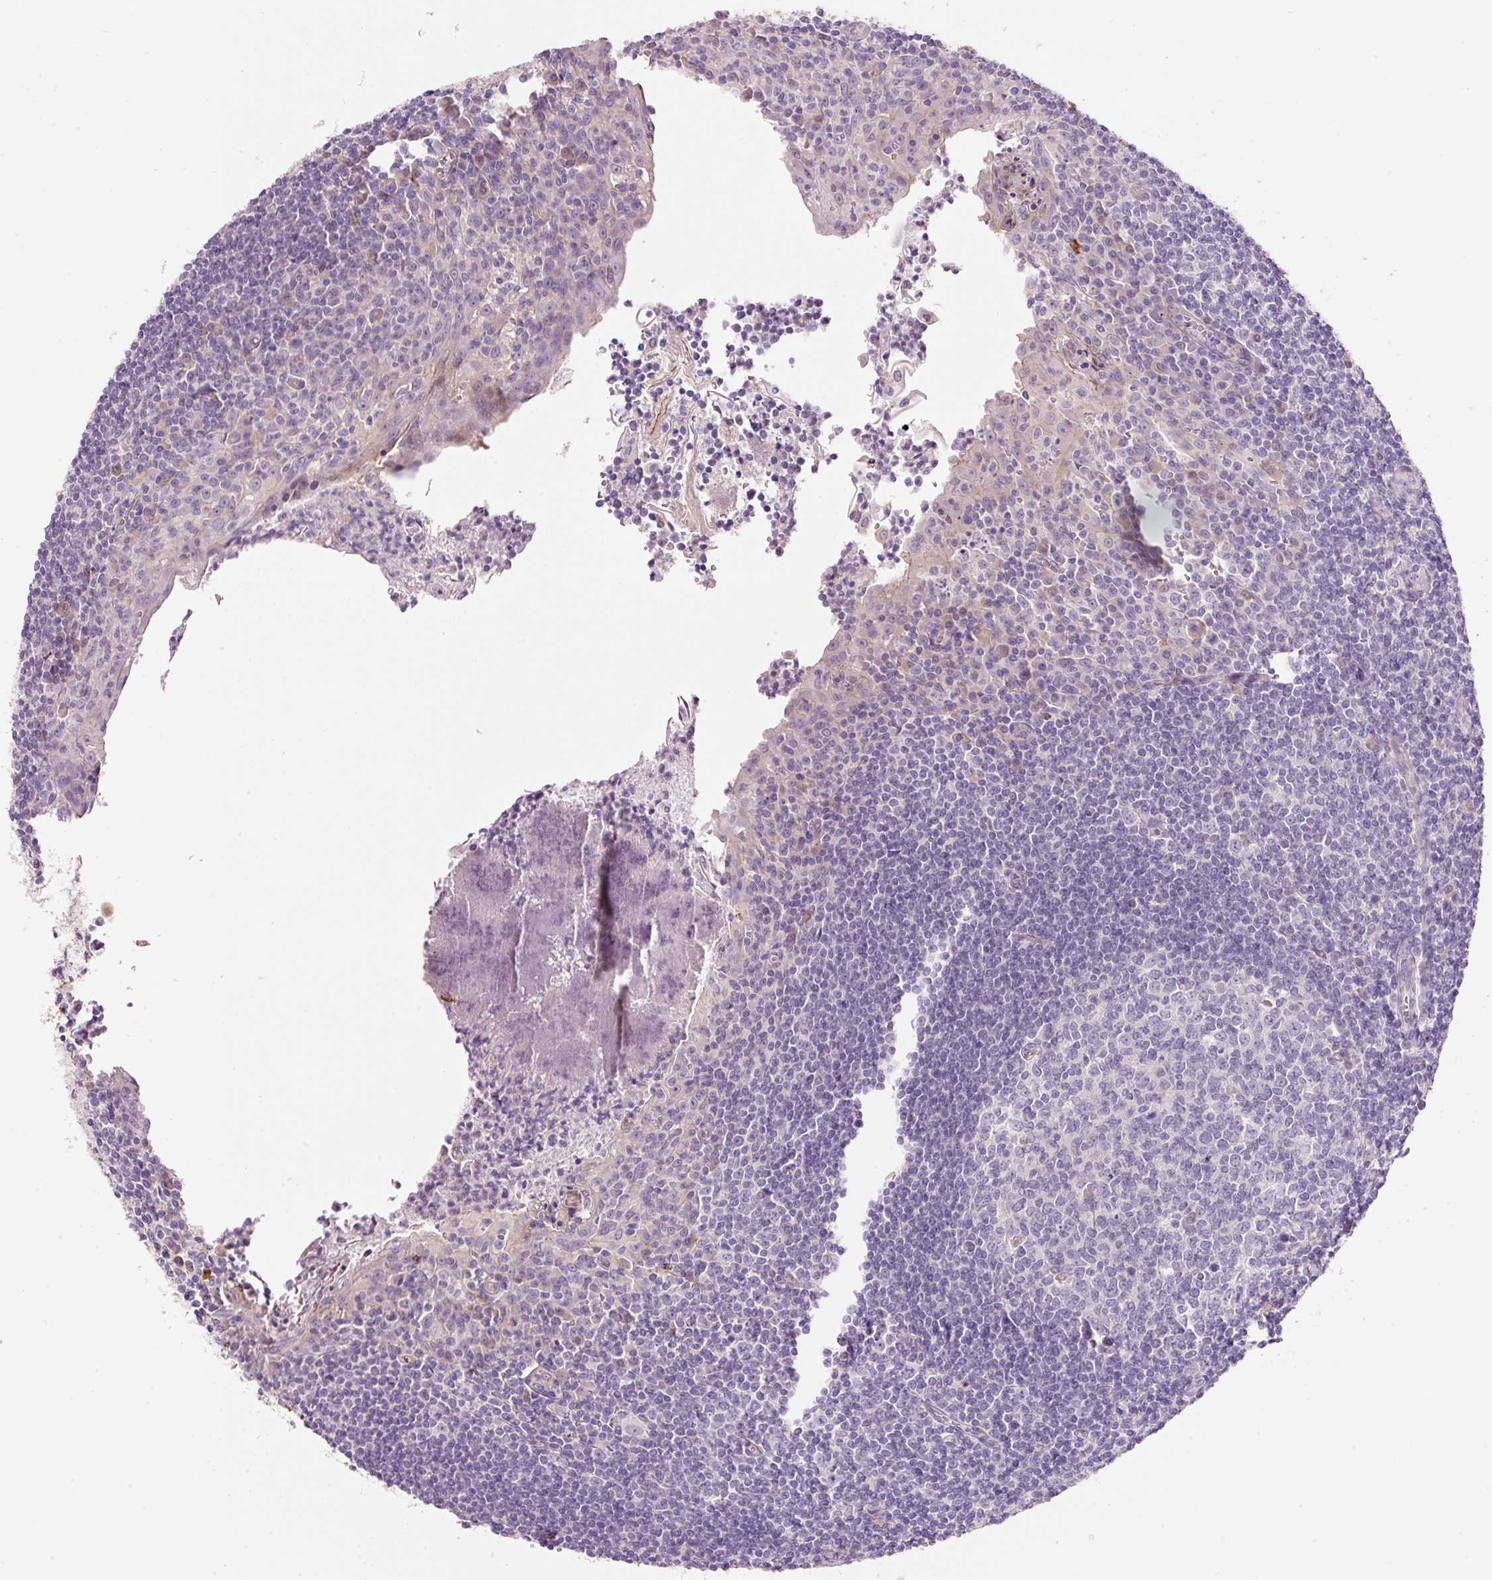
{"staining": {"intensity": "negative", "quantity": "none", "location": "none"}, "tissue": "tonsil", "cell_type": "Germinal center cells", "image_type": "normal", "snomed": [{"axis": "morphology", "description": "Normal tissue, NOS"}, {"axis": "topography", "description": "Tonsil"}], "caption": "IHC of benign tonsil demonstrates no positivity in germinal center cells. (Brightfield microscopy of DAB (3,3'-diaminobenzidine) immunohistochemistry at high magnification).", "gene": "SOS2", "patient": {"sex": "male", "age": 27}}